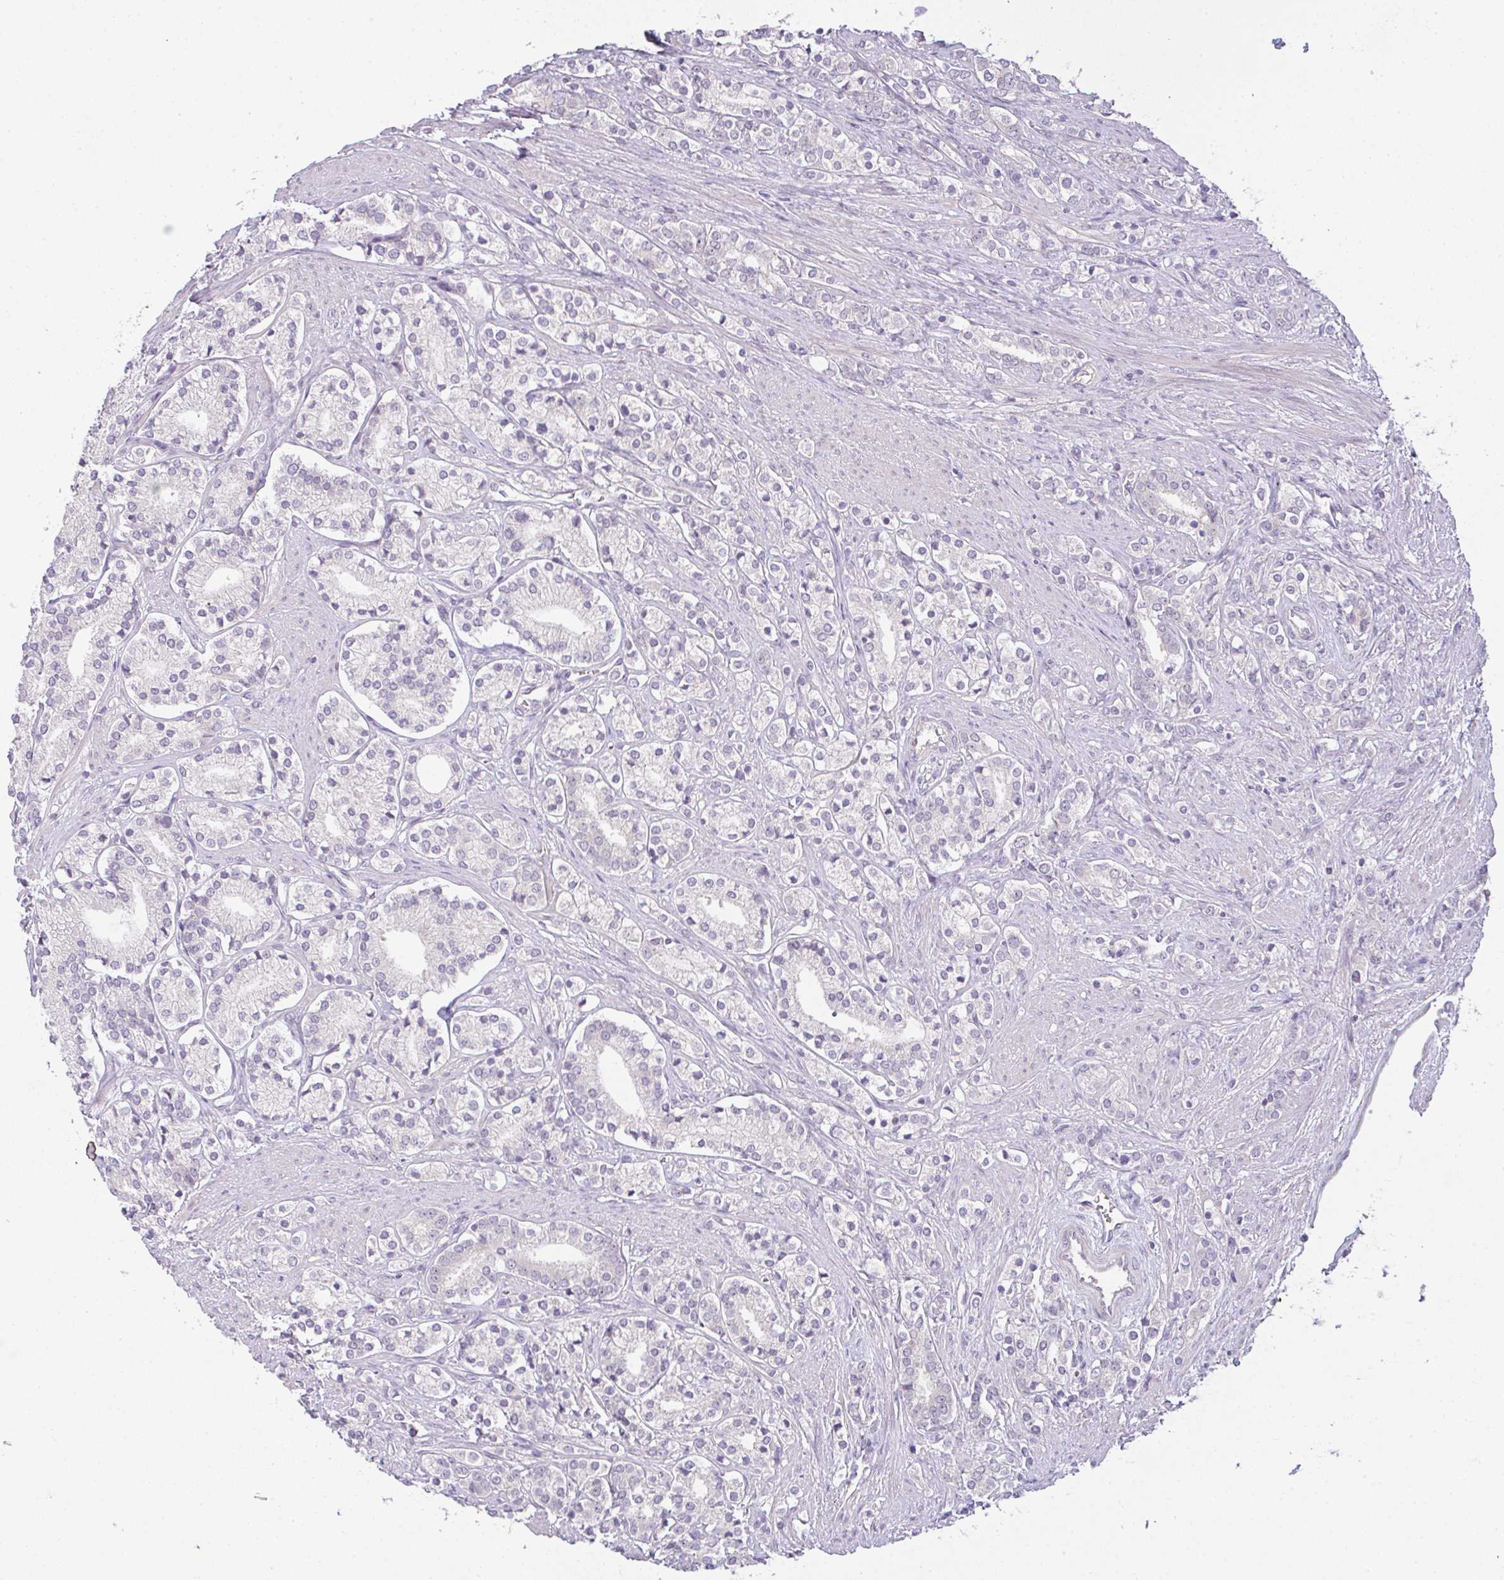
{"staining": {"intensity": "negative", "quantity": "none", "location": "none"}, "tissue": "prostate cancer", "cell_type": "Tumor cells", "image_type": "cancer", "snomed": [{"axis": "morphology", "description": "Adenocarcinoma, High grade"}, {"axis": "topography", "description": "Prostate"}], "caption": "This is an immunohistochemistry (IHC) micrograph of human prostate cancer. There is no positivity in tumor cells.", "gene": "CSE1L", "patient": {"sex": "male", "age": 58}}